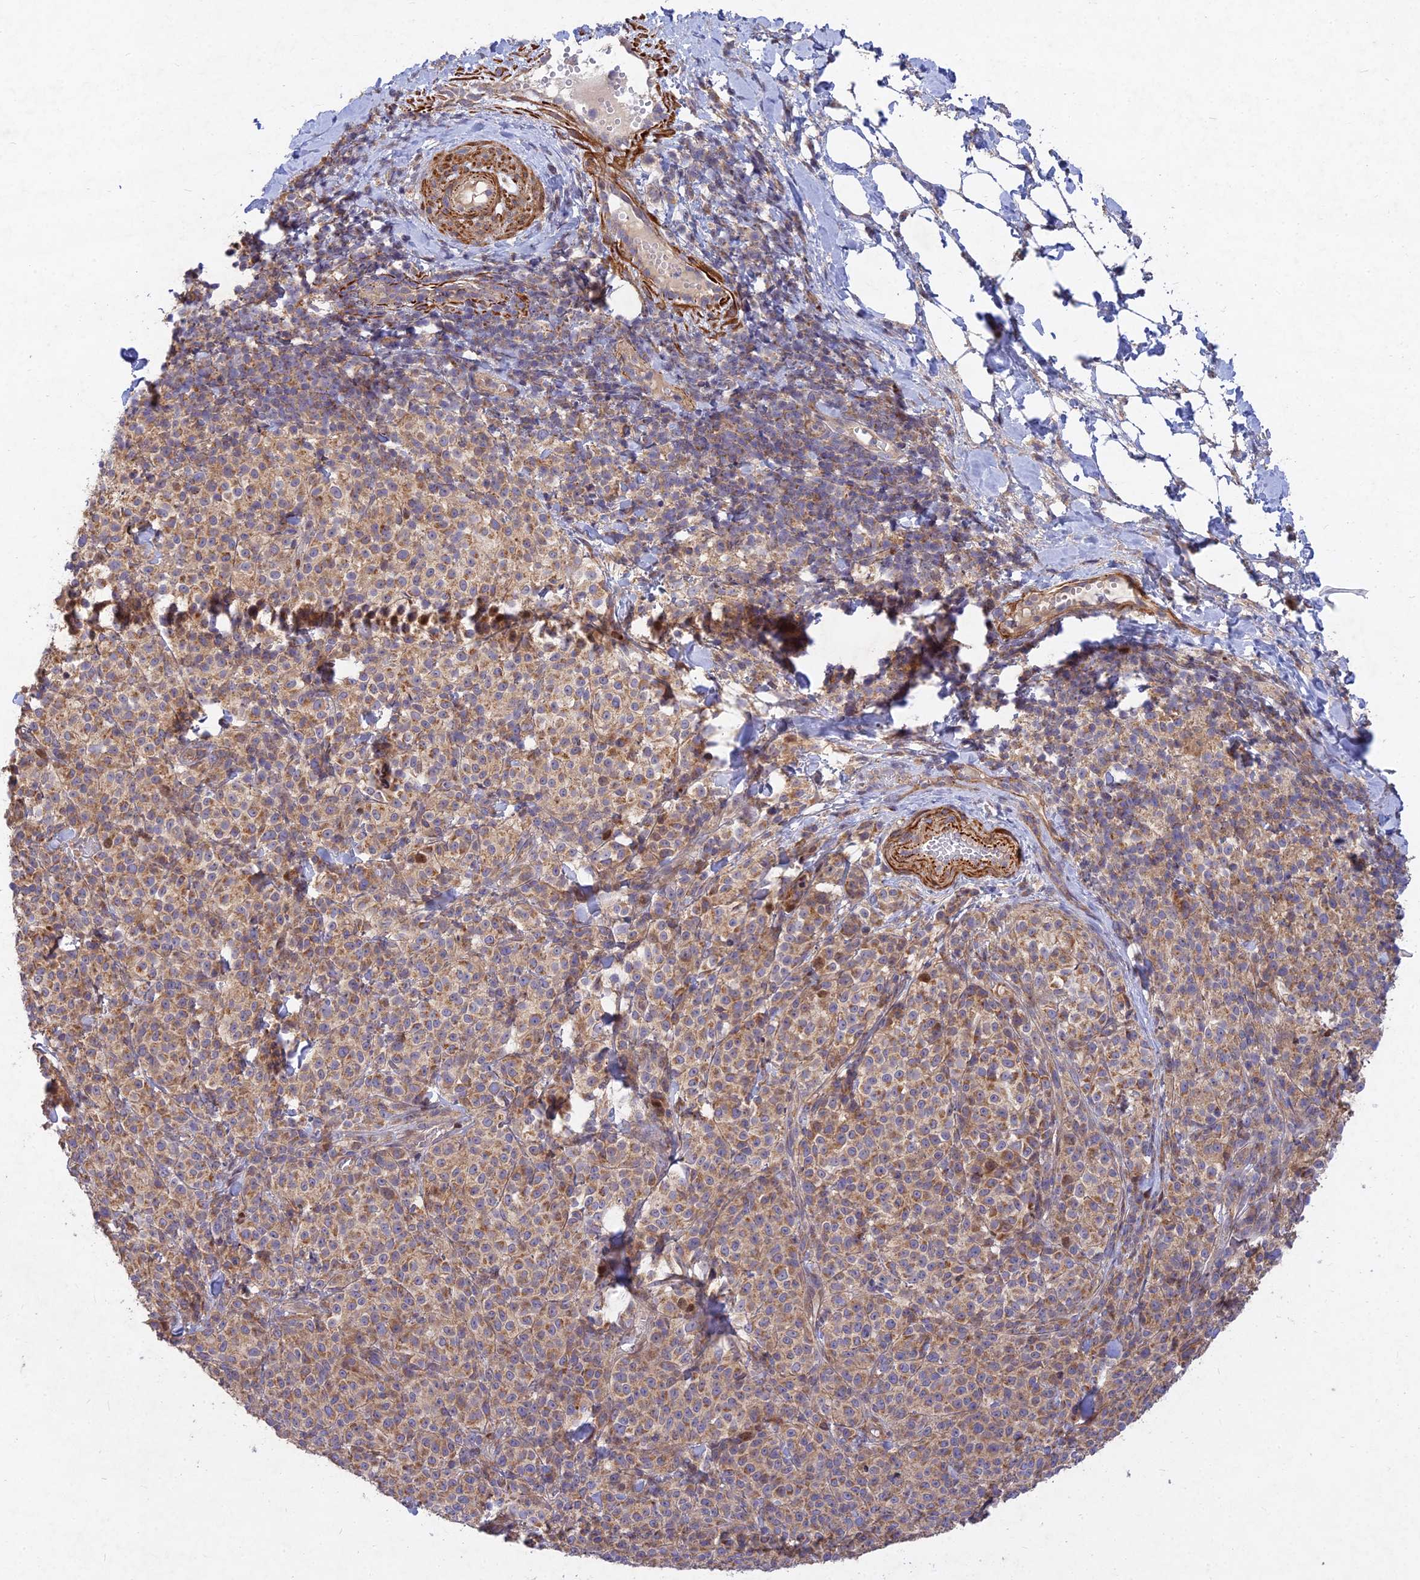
{"staining": {"intensity": "moderate", "quantity": ">75%", "location": "cytoplasmic/membranous,nuclear"}, "tissue": "melanoma", "cell_type": "Tumor cells", "image_type": "cancer", "snomed": [{"axis": "morphology", "description": "Normal tissue, NOS"}, {"axis": "morphology", "description": "Malignant melanoma, NOS"}, {"axis": "topography", "description": "Skin"}], "caption": "Brown immunohistochemical staining in human malignant melanoma exhibits moderate cytoplasmic/membranous and nuclear staining in approximately >75% of tumor cells.", "gene": "RELCH", "patient": {"sex": "female", "age": 34}}